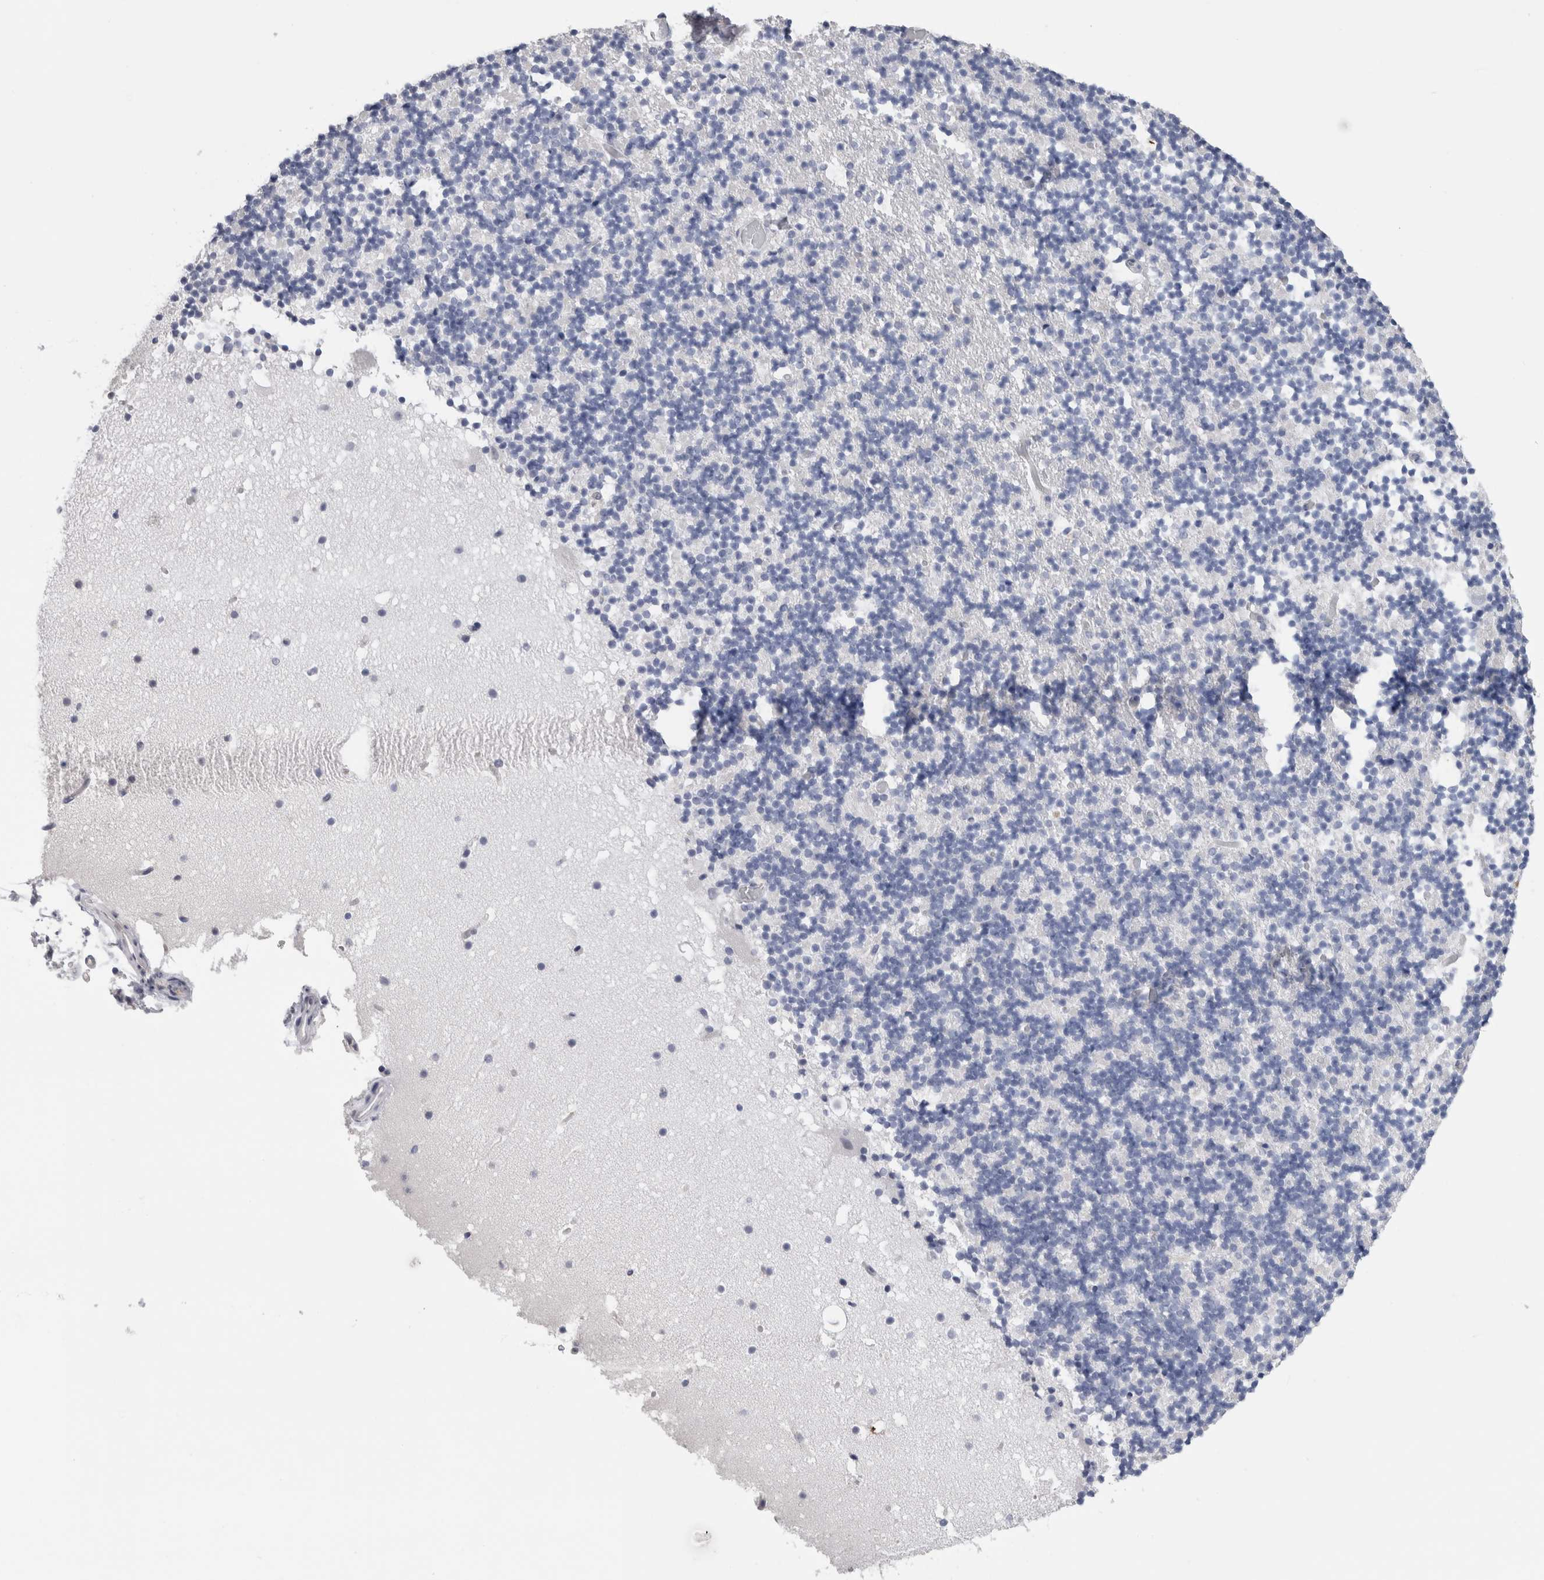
{"staining": {"intensity": "negative", "quantity": "none", "location": "none"}, "tissue": "cerebellum", "cell_type": "Cells in granular layer", "image_type": "normal", "snomed": [{"axis": "morphology", "description": "Normal tissue, NOS"}, {"axis": "topography", "description": "Cerebellum"}], "caption": "Immunohistochemistry (IHC) image of unremarkable cerebellum: cerebellum stained with DAB (3,3'-diaminobenzidine) displays no significant protein staining in cells in granular layer.", "gene": "FABP4", "patient": {"sex": "male", "age": 57}}